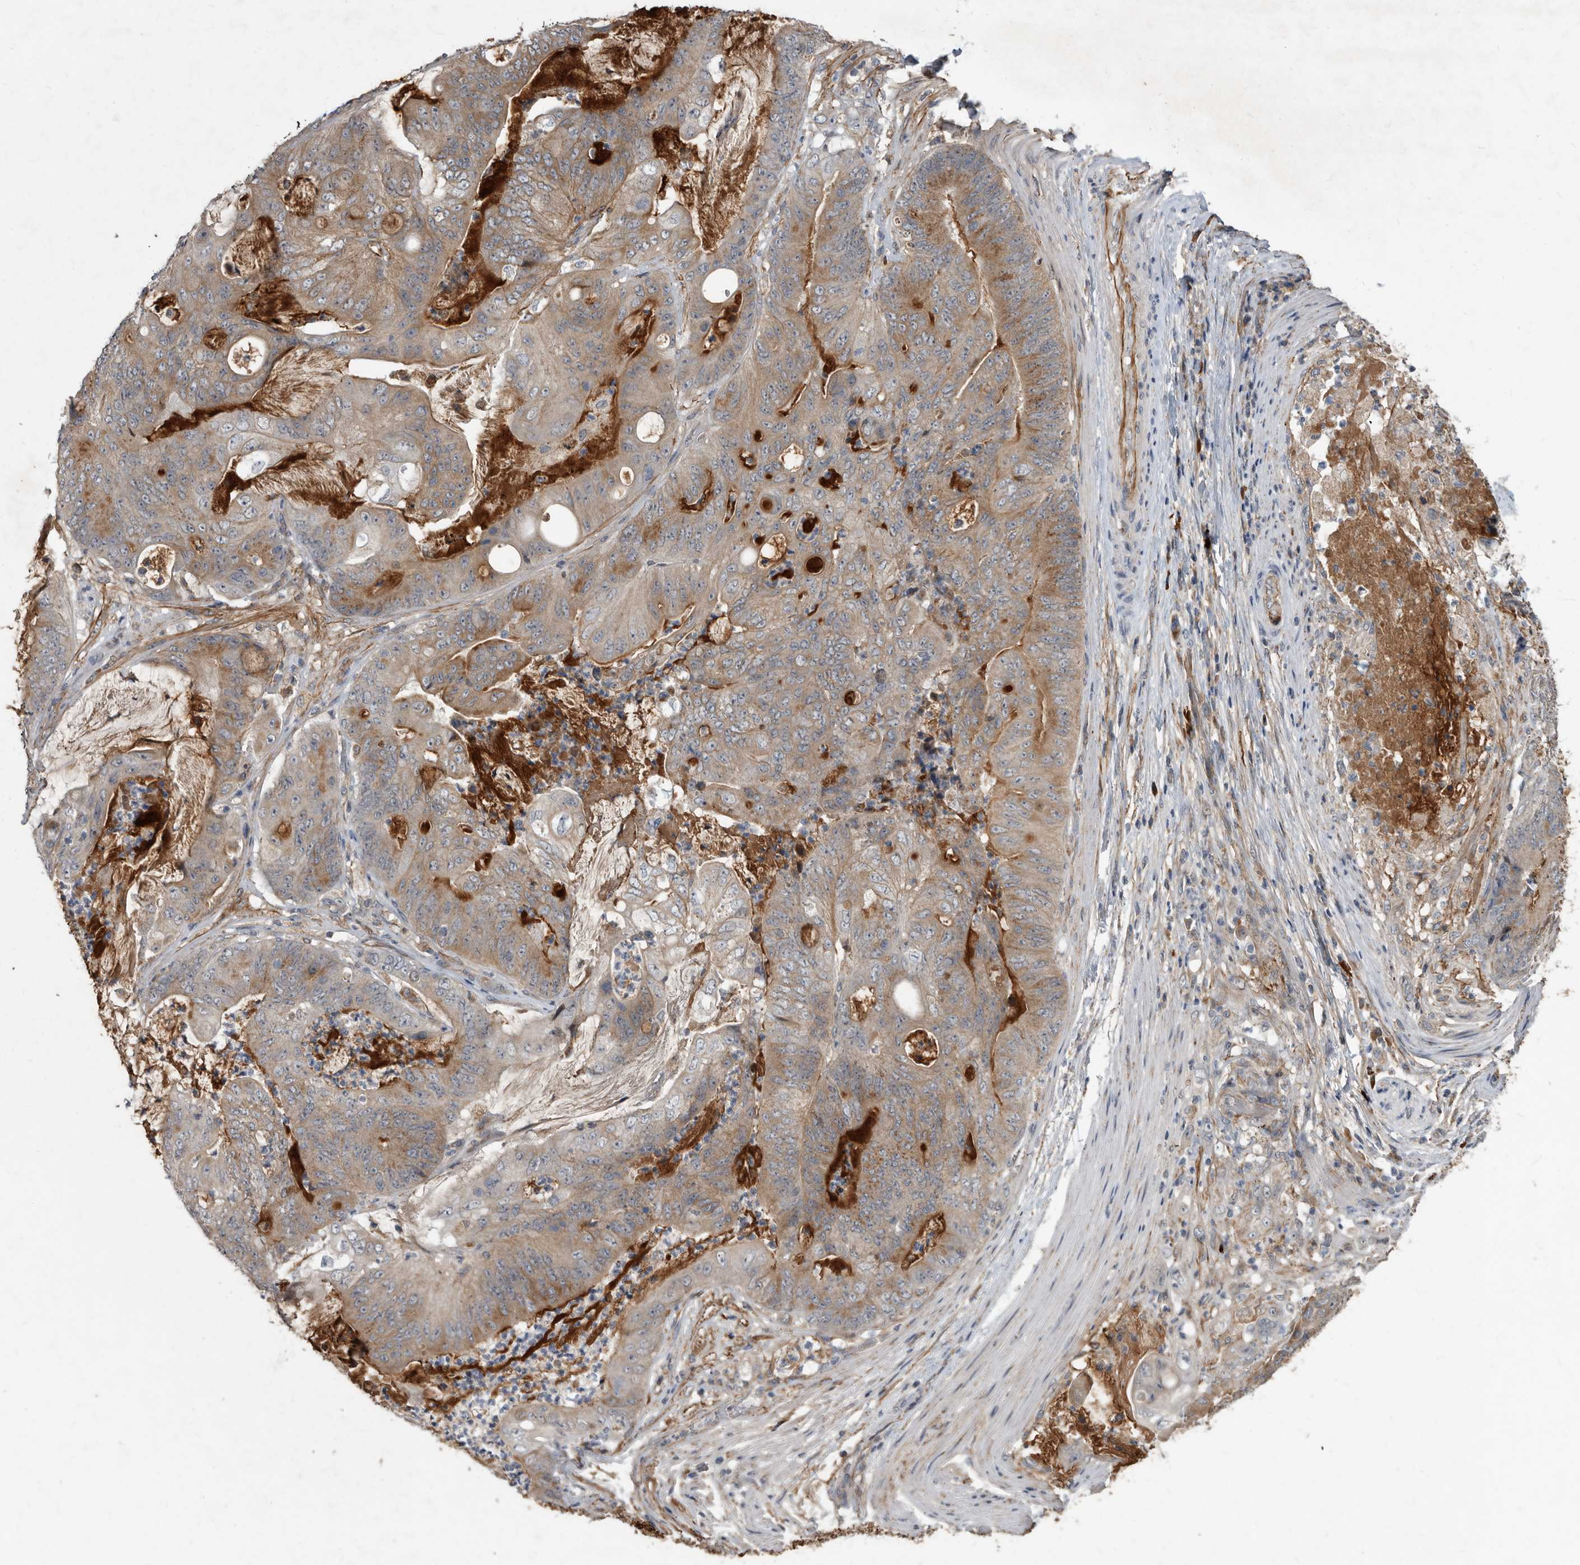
{"staining": {"intensity": "moderate", "quantity": ">75%", "location": "cytoplasmic/membranous"}, "tissue": "stomach cancer", "cell_type": "Tumor cells", "image_type": "cancer", "snomed": [{"axis": "morphology", "description": "Adenocarcinoma, NOS"}, {"axis": "topography", "description": "Stomach"}], "caption": "Immunohistochemistry (DAB (3,3'-diaminobenzidine)) staining of human adenocarcinoma (stomach) demonstrates moderate cytoplasmic/membranous protein positivity in approximately >75% of tumor cells.", "gene": "PI15", "patient": {"sex": "female", "age": 73}}